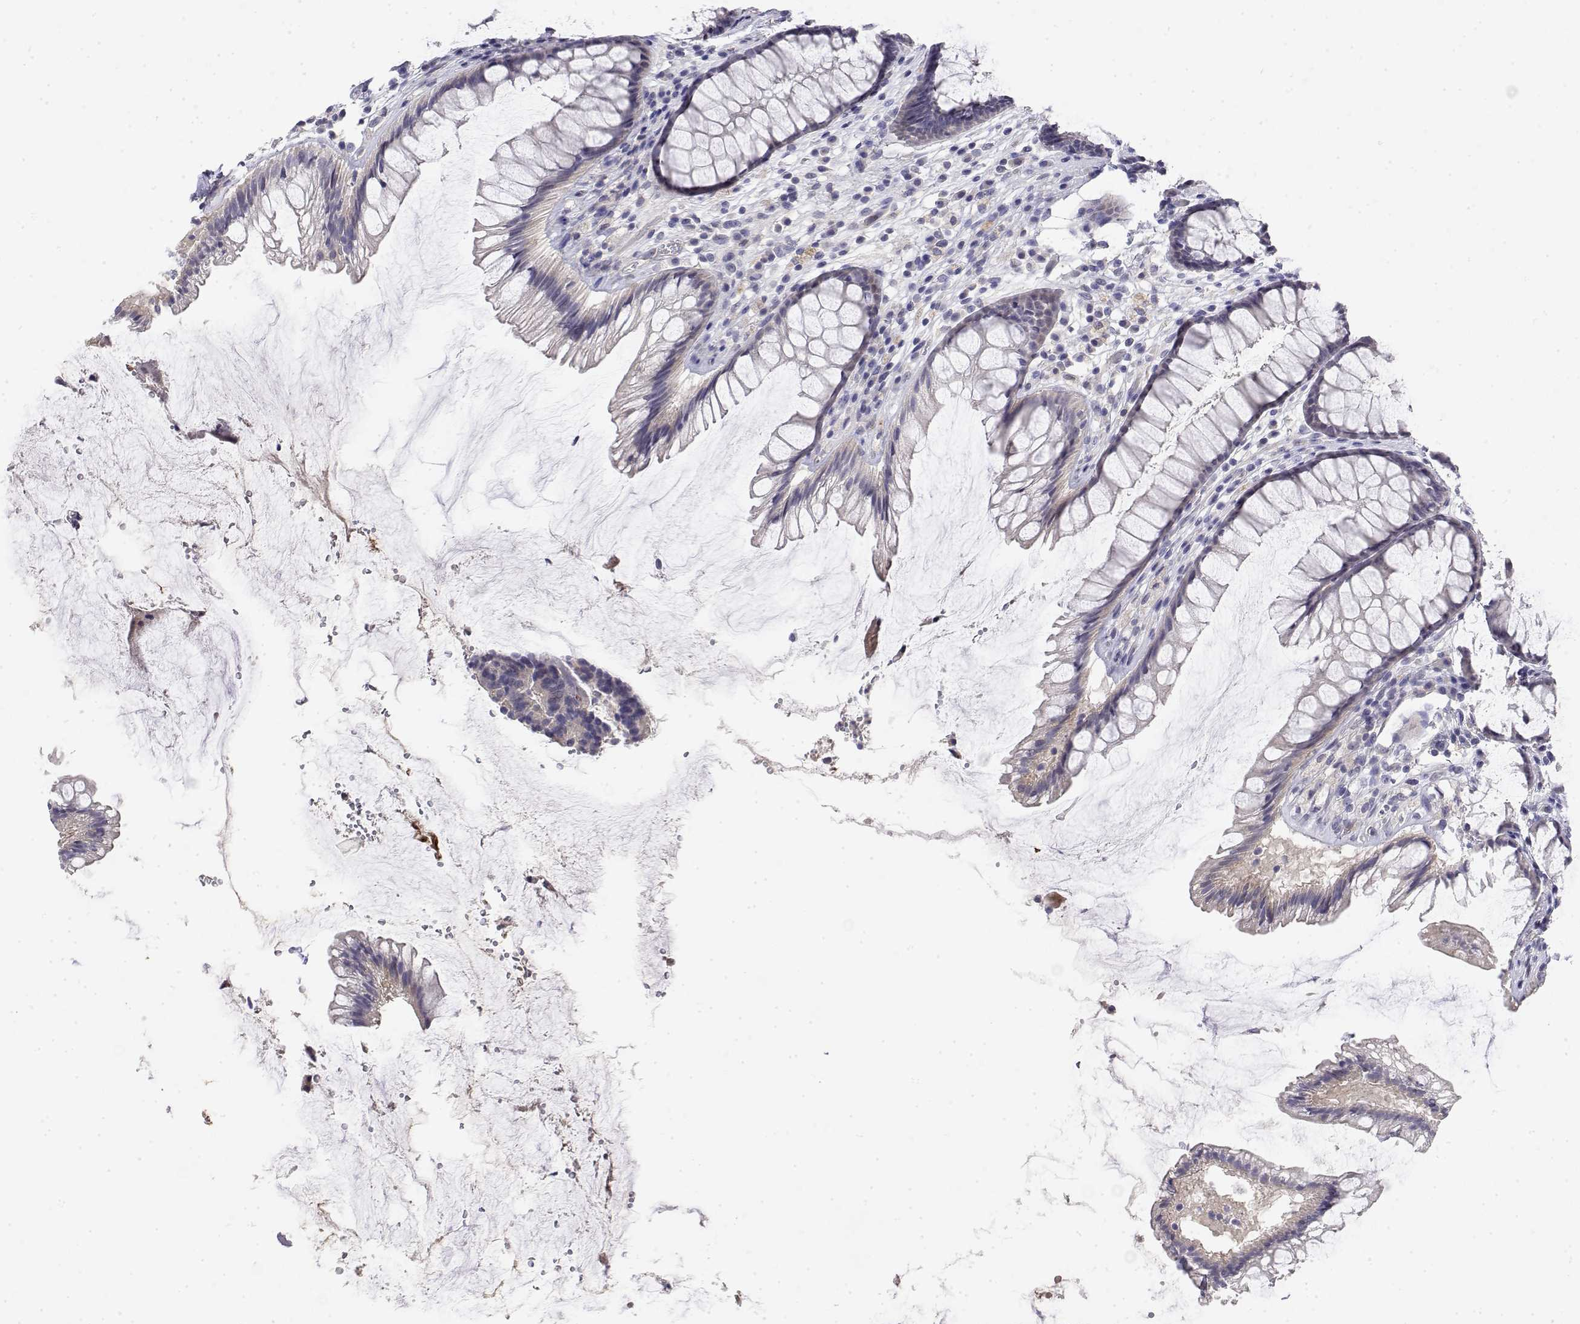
{"staining": {"intensity": "negative", "quantity": "none", "location": "none"}, "tissue": "rectum", "cell_type": "Glandular cells", "image_type": "normal", "snomed": [{"axis": "morphology", "description": "Normal tissue, NOS"}, {"axis": "topography", "description": "Rectum"}], "caption": "Glandular cells are negative for brown protein staining in normal rectum. Brightfield microscopy of immunohistochemistry (IHC) stained with DAB (3,3'-diaminobenzidine) (brown) and hematoxylin (blue), captured at high magnification.", "gene": "GGACT", "patient": {"sex": "male", "age": 72}}